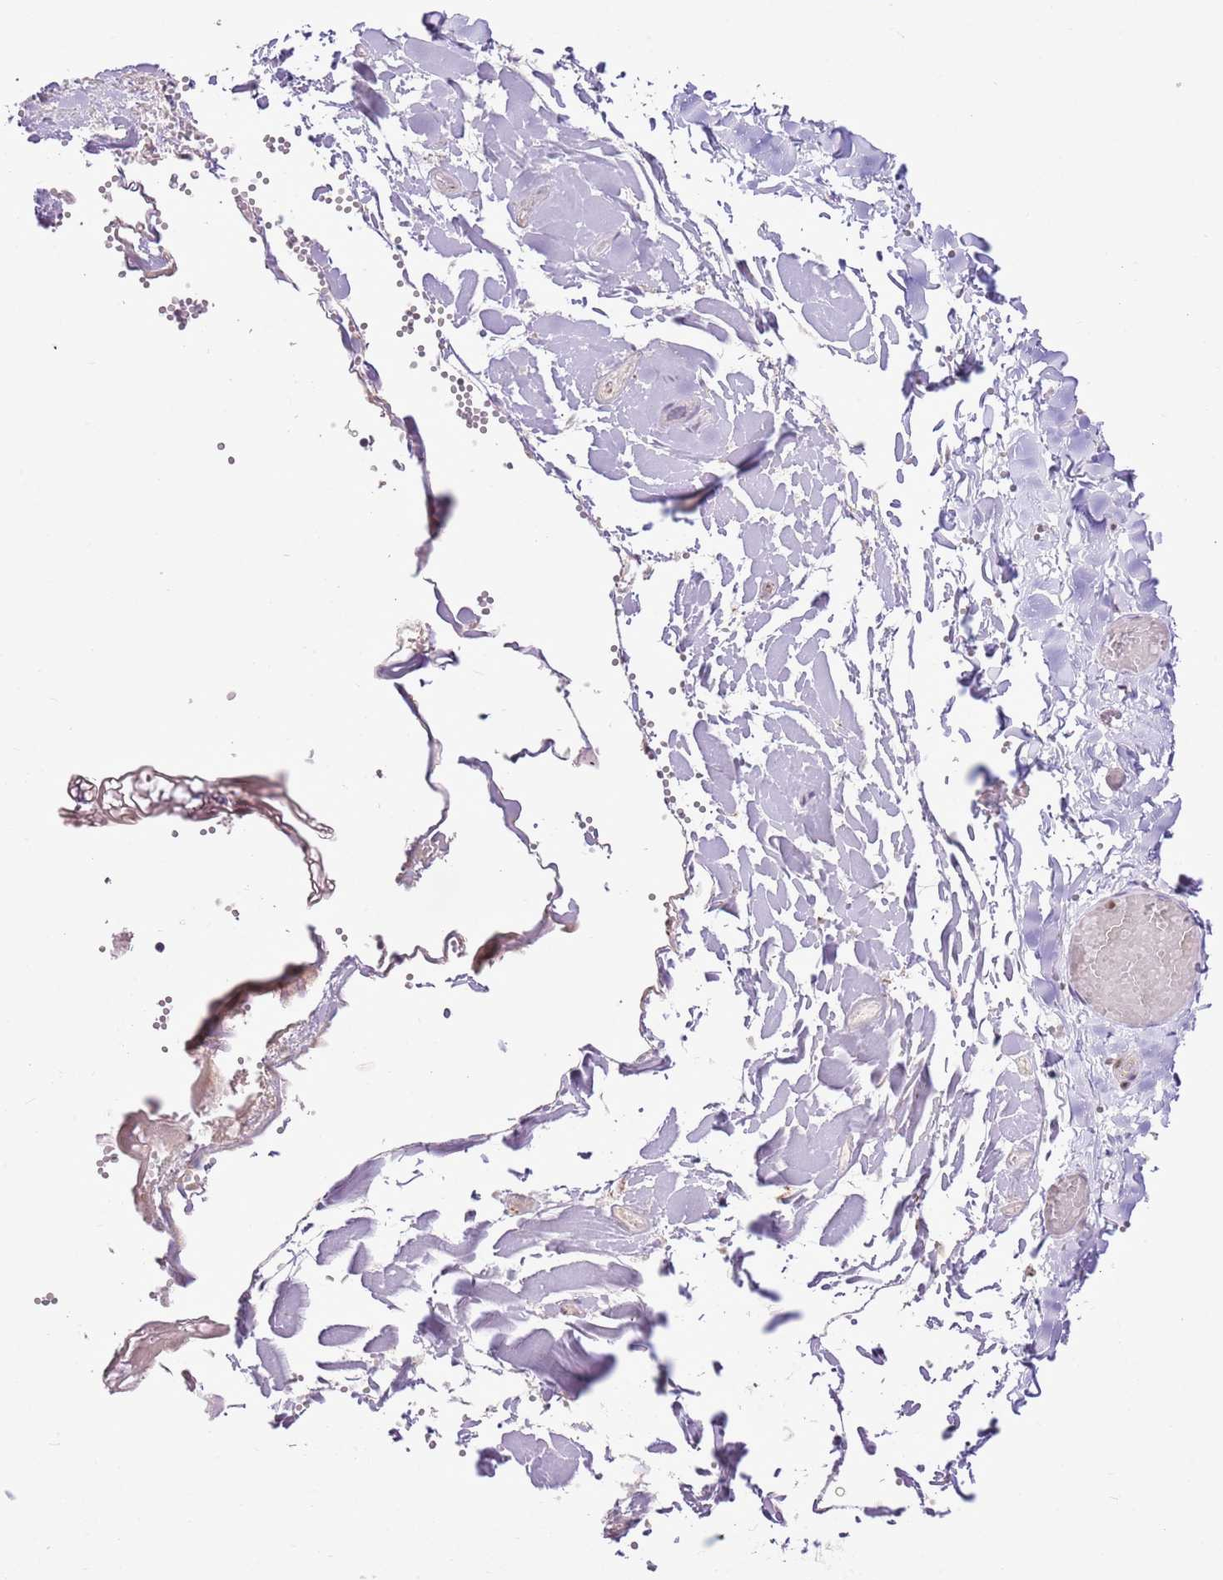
{"staining": {"intensity": "negative", "quantity": "none", "location": "none"}, "tissue": "adipose tissue", "cell_type": "Adipocytes", "image_type": "normal", "snomed": [{"axis": "morphology", "description": "Normal tissue, NOS"}, {"axis": "topography", "description": "Gallbladder"}, {"axis": "topography", "description": "Peripheral nerve tissue"}], "caption": "Adipose tissue stained for a protein using immunohistochemistry (IHC) shows no positivity adipocytes.", "gene": "NACC2", "patient": {"sex": "male", "age": 38}}